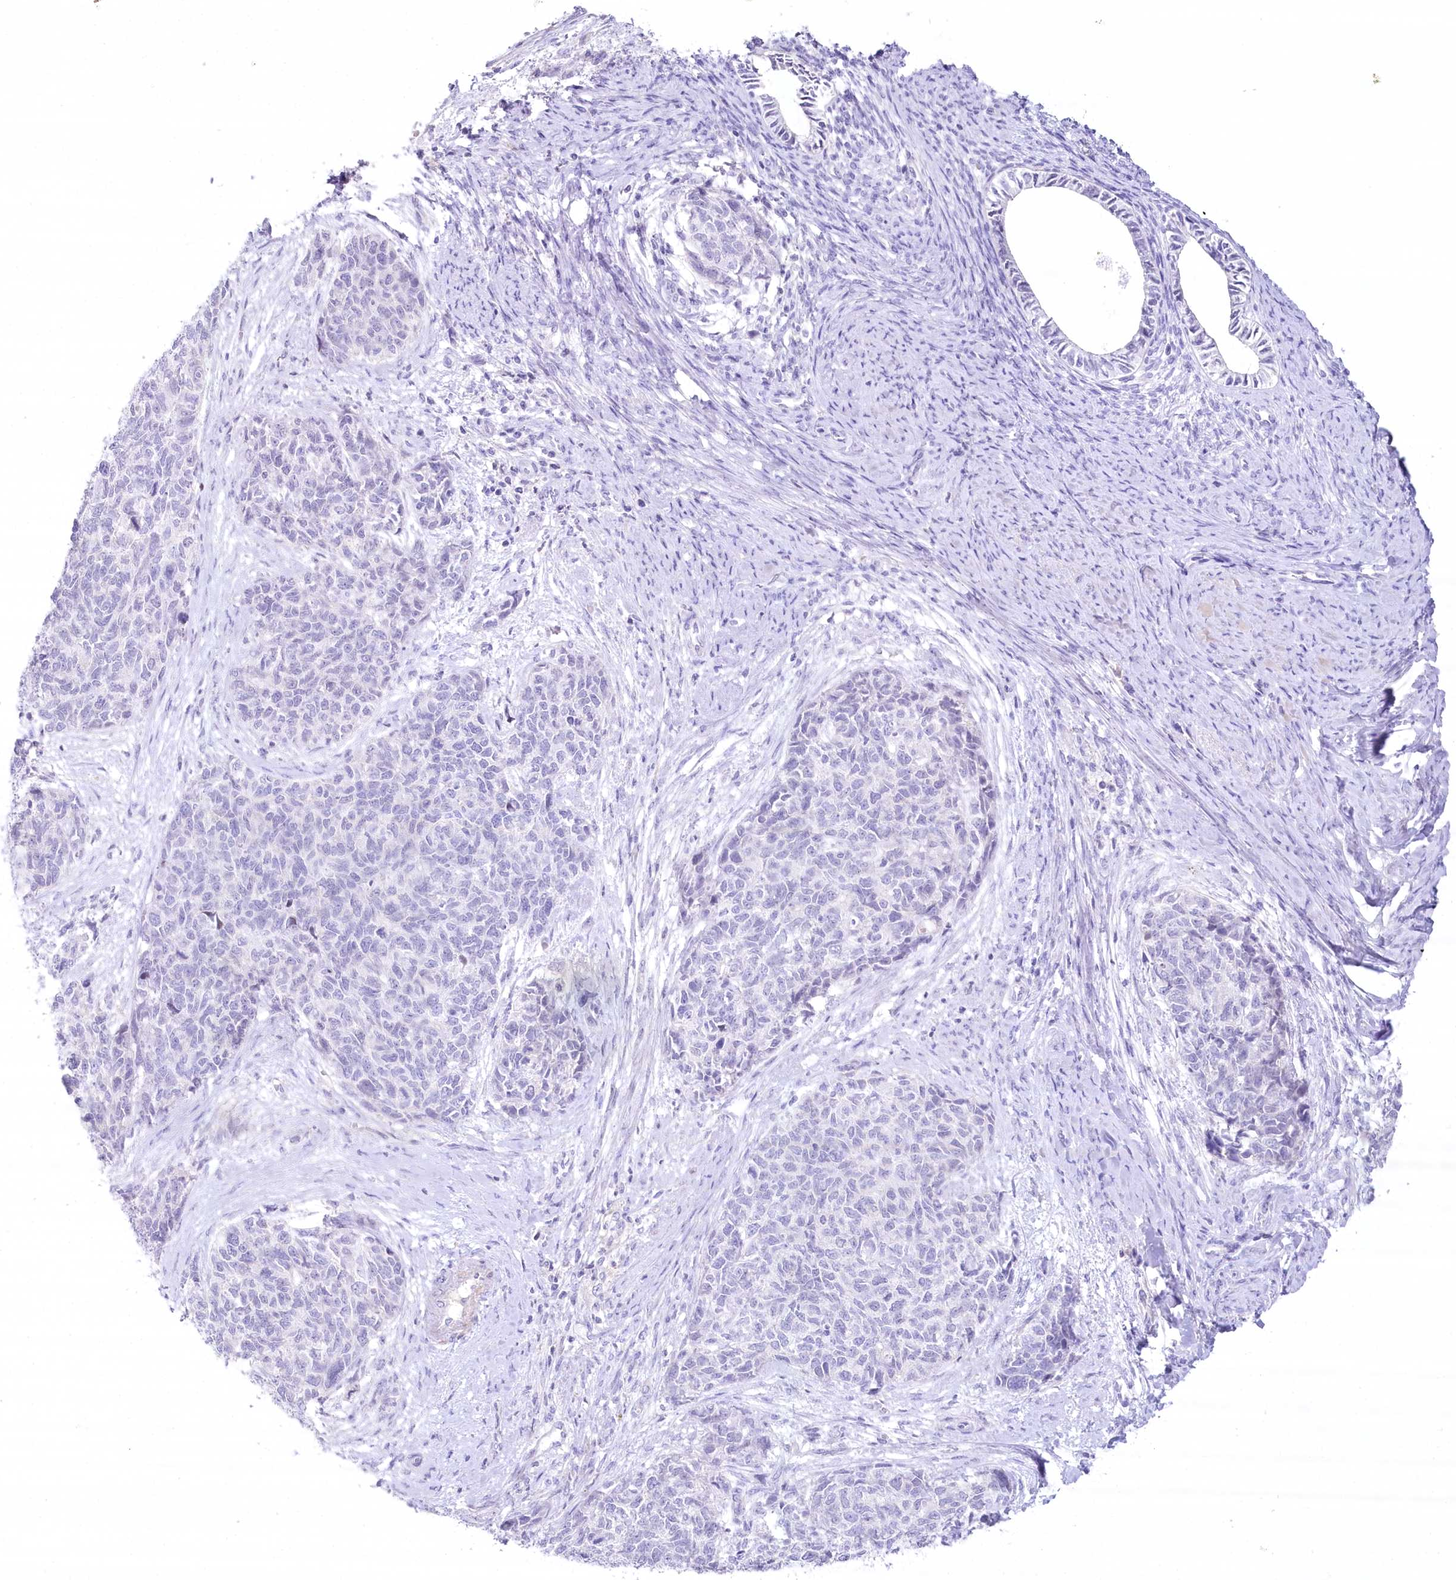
{"staining": {"intensity": "negative", "quantity": "none", "location": "none"}, "tissue": "cervical cancer", "cell_type": "Tumor cells", "image_type": "cancer", "snomed": [{"axis": "morphology", "description": "Squamous cell carcinoma, NOS"}, {"axis": "topography", "description": "Cervix"}], "caption": "Tumor cells show no significant protein staining in squamous cell carcinoma (cervical).", "gene": "MYOZ1", "patient": {"sex": "female", "age": 63}}